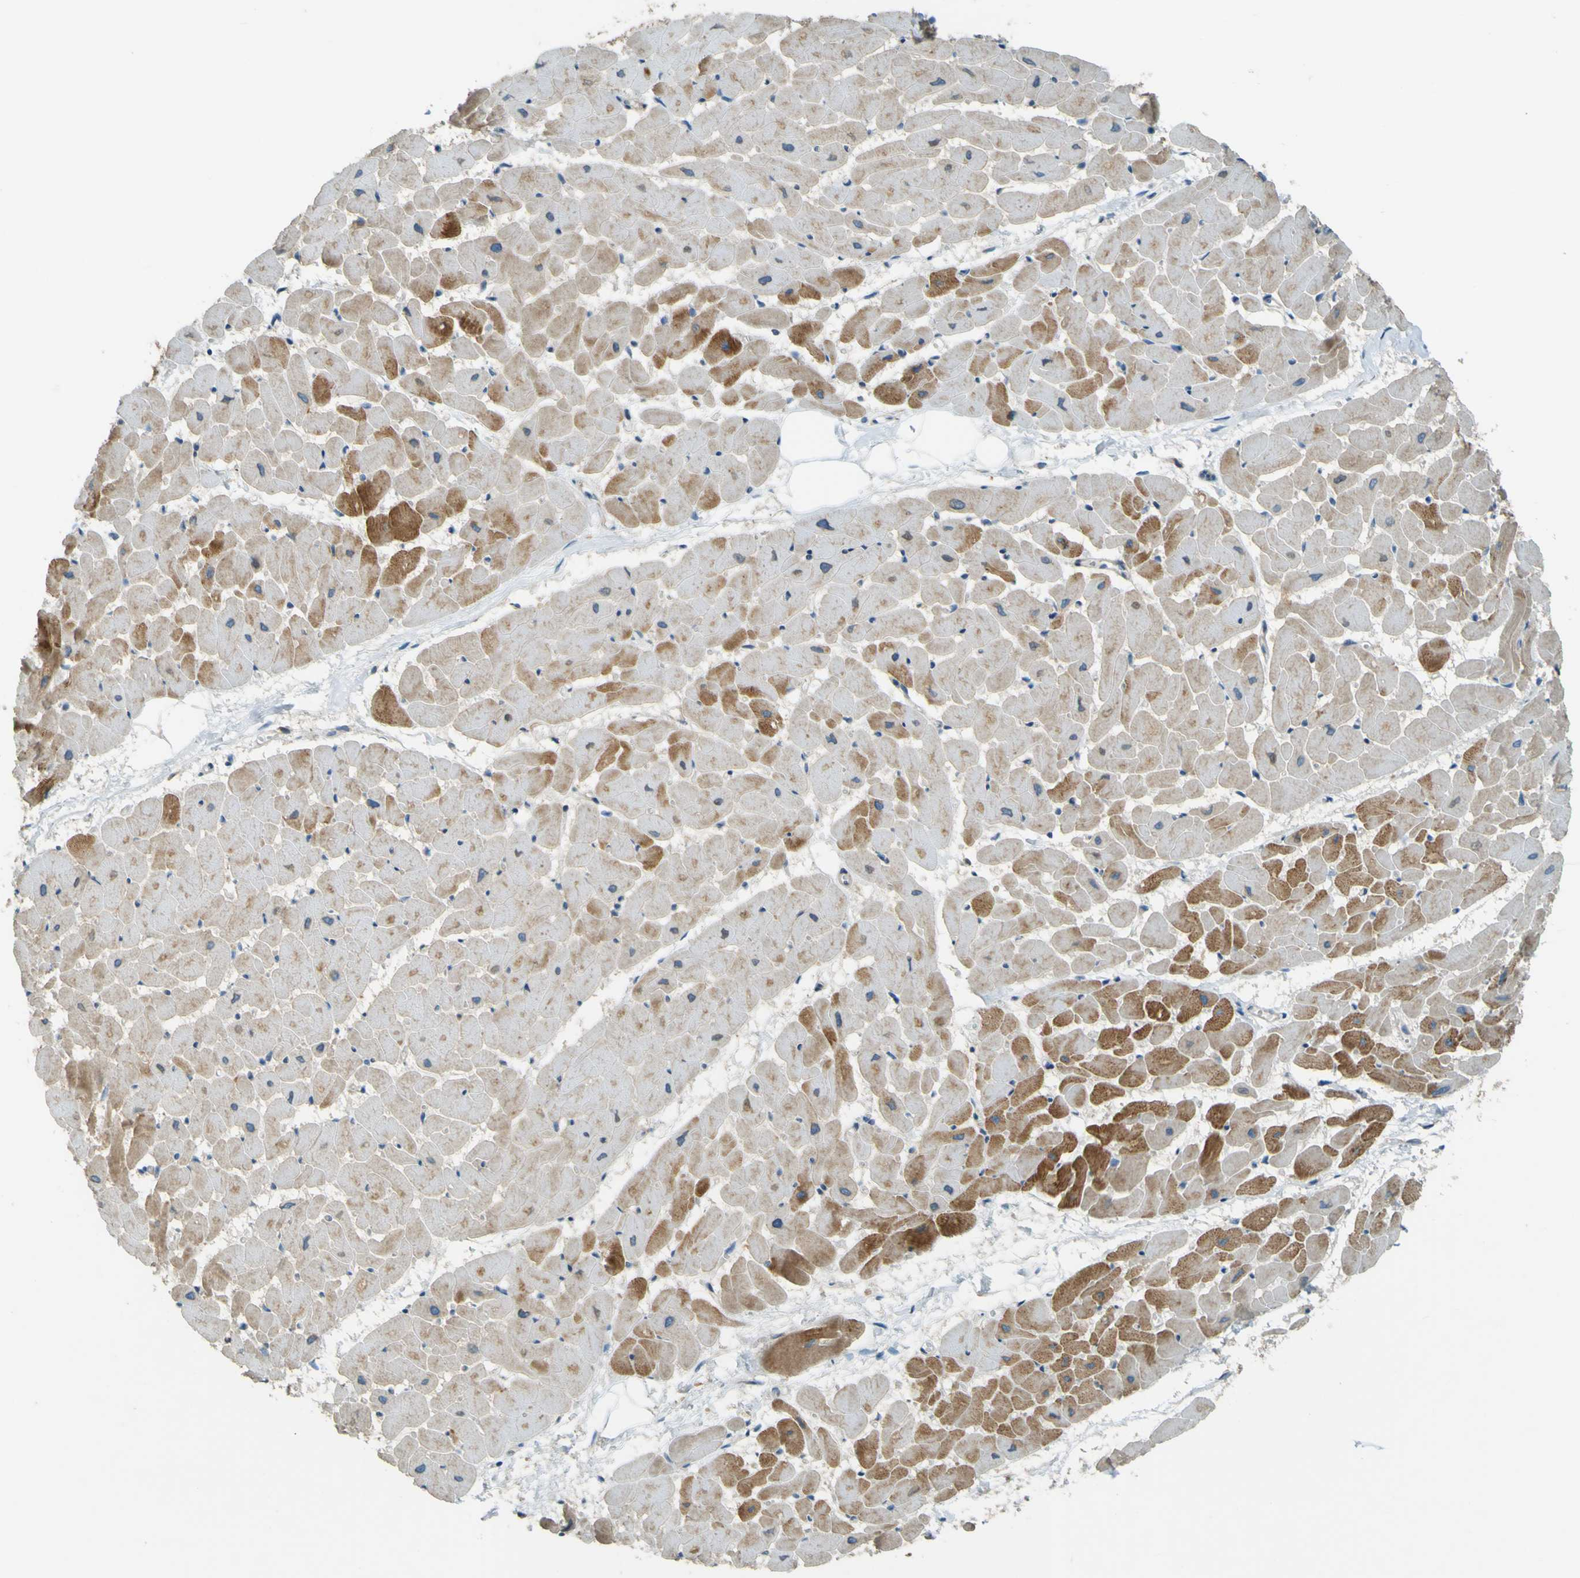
{"staining": {"intensity": "strong", "quantity": "25%-75%", "location": "cytoplasmic/membranous"}, "tissue": "heart muscle", "cell_type": "Cardiomyocytes", "image_type": "normal", "snomed": [{"axis": "morphology", "description": "Normal tissue, NOS"}, {"axis": "topography", "description": "Heart"}], "caption": "The immunohistochemical stain shows strong cytoplasmic/membranous staining in cardiomyocytes of normal heart muscle. (Stains: DAB (3,3'-diaminobenzidine) in brown, nuclei in blue, Microscopy: brightfield microscopy at high magnification).", "gene": "LPCAT1", "patient": {"sex": "female", "age": 19}}